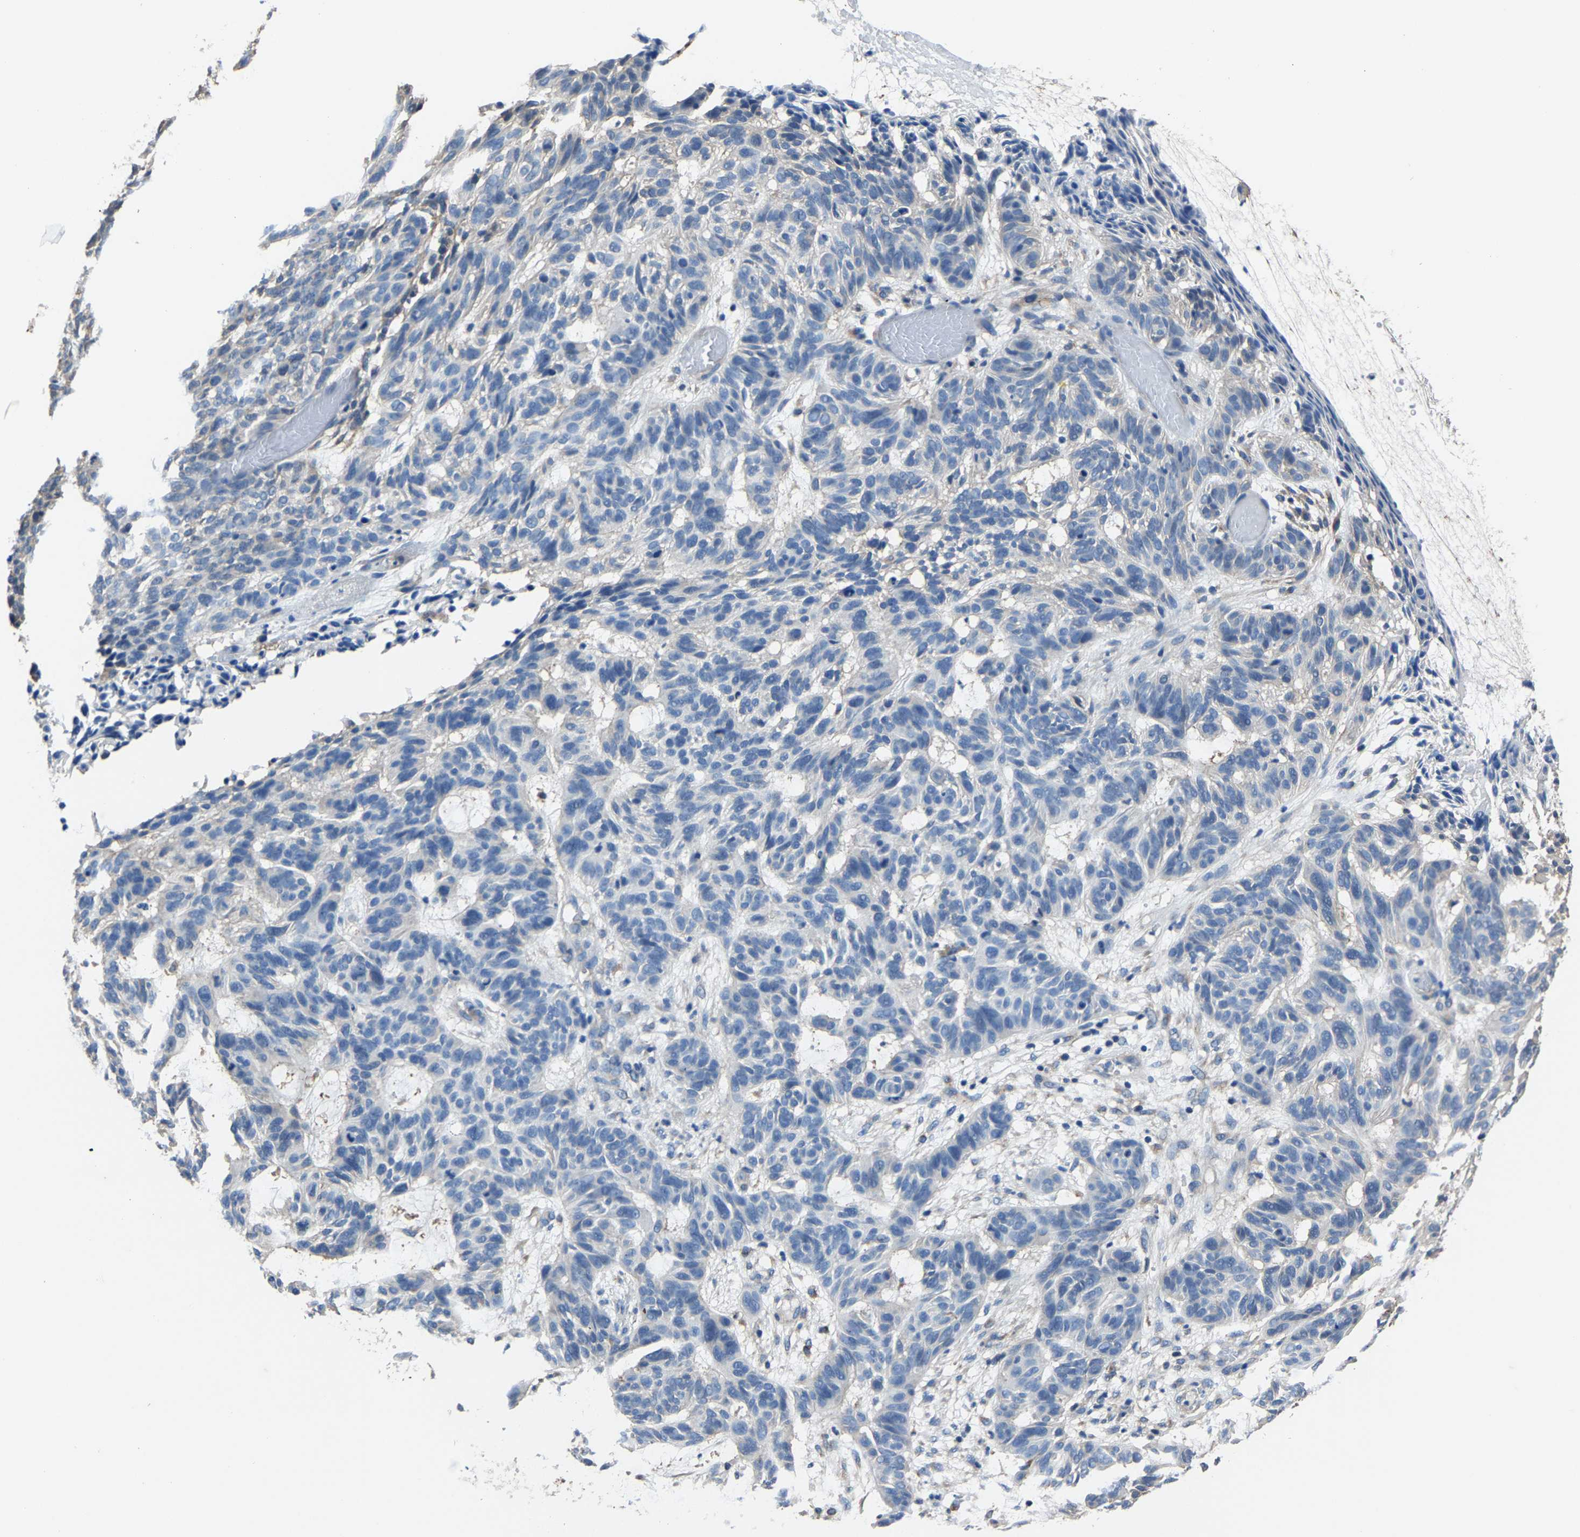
{"staining": {"intensity": "negative", "quantity": "none", "location": "none"}, "tissue": "skin cancer", "cell_type": "Tumor cells", "image_type": "cancer", "snomed": [{"axis": "morphology", "description": "Basal cell carcinoma"}, {"axis": "topography", "description": "Skin"}], "caption": "Immunohistochemistry (IHC) image of skin cancer (basal cell carcinoma) stained for a protein (brown), which displays no staining in tumor cells. (Stains: DAB (3,3'-diaminobenzidine) immunohistochemistry with hematoxylin counter stain, Microscopy: brightfield microscopy at high magnification).", "gene": "STRBP", "patient": {"sex": "male", "age": 85}}